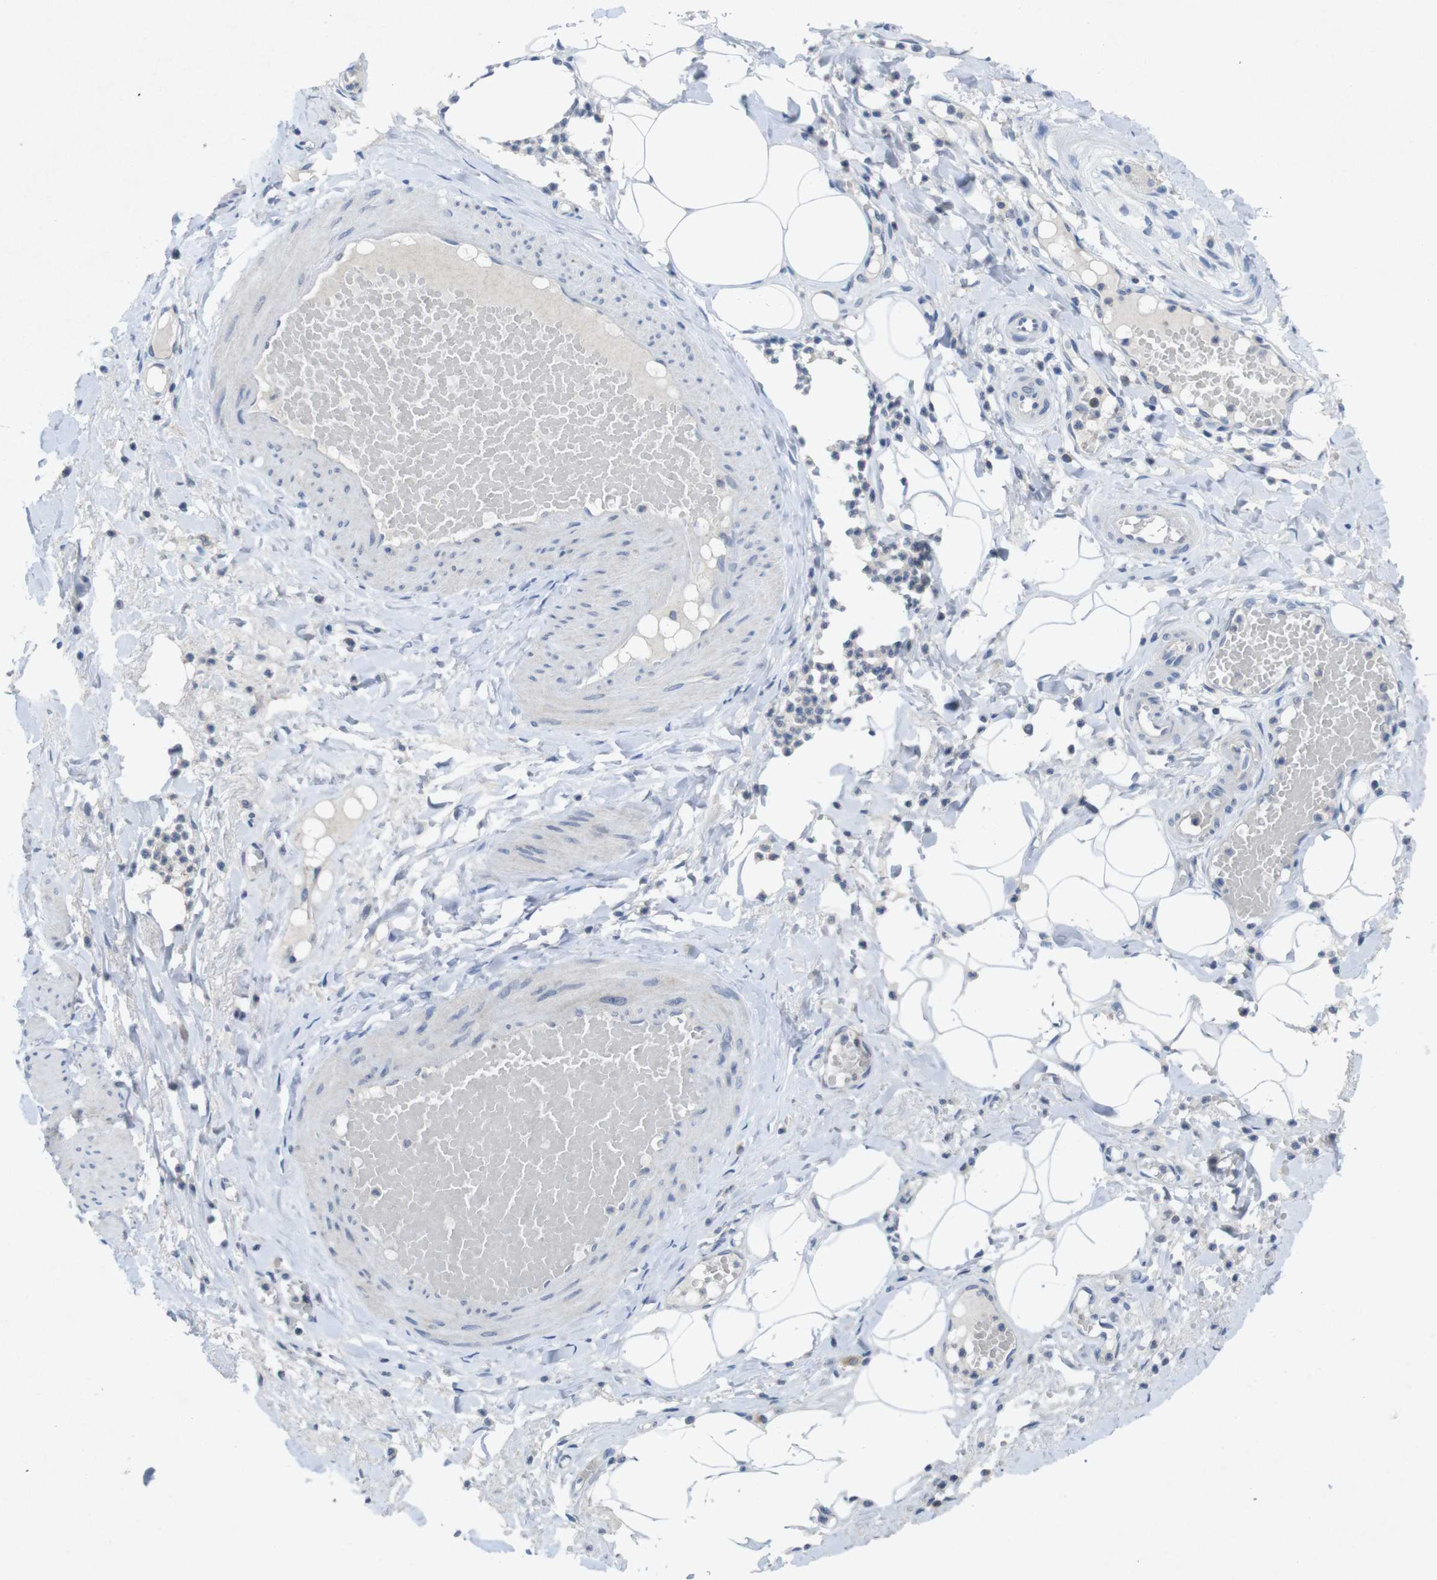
{"staining": {"intensity": "negative", "quantity": "none", "location": "none"}, "tissue": "adipose tissue", "cell_type": "Adipocytes", "image_type": "normal", "snomed": [{"axis": "morphology", "description": "Normal tissue, NOS"}, {"axis": "topography", "description": "Soft tissue"}, {"axis": "topography", "description": "Vascular tissue"}], "caption": "Adipocytes are negative for brown protein staining in unremarkable adipose tissue. The staining was performed using DAB (3,3'-diaminobenzidine) to visualize the protein expression in brown, while the nuclei were stained in blue with hematoxylin (Magnification: 20x).", "gene": "SLAMF7", "patient": {"sex": "female", "age": 35}}